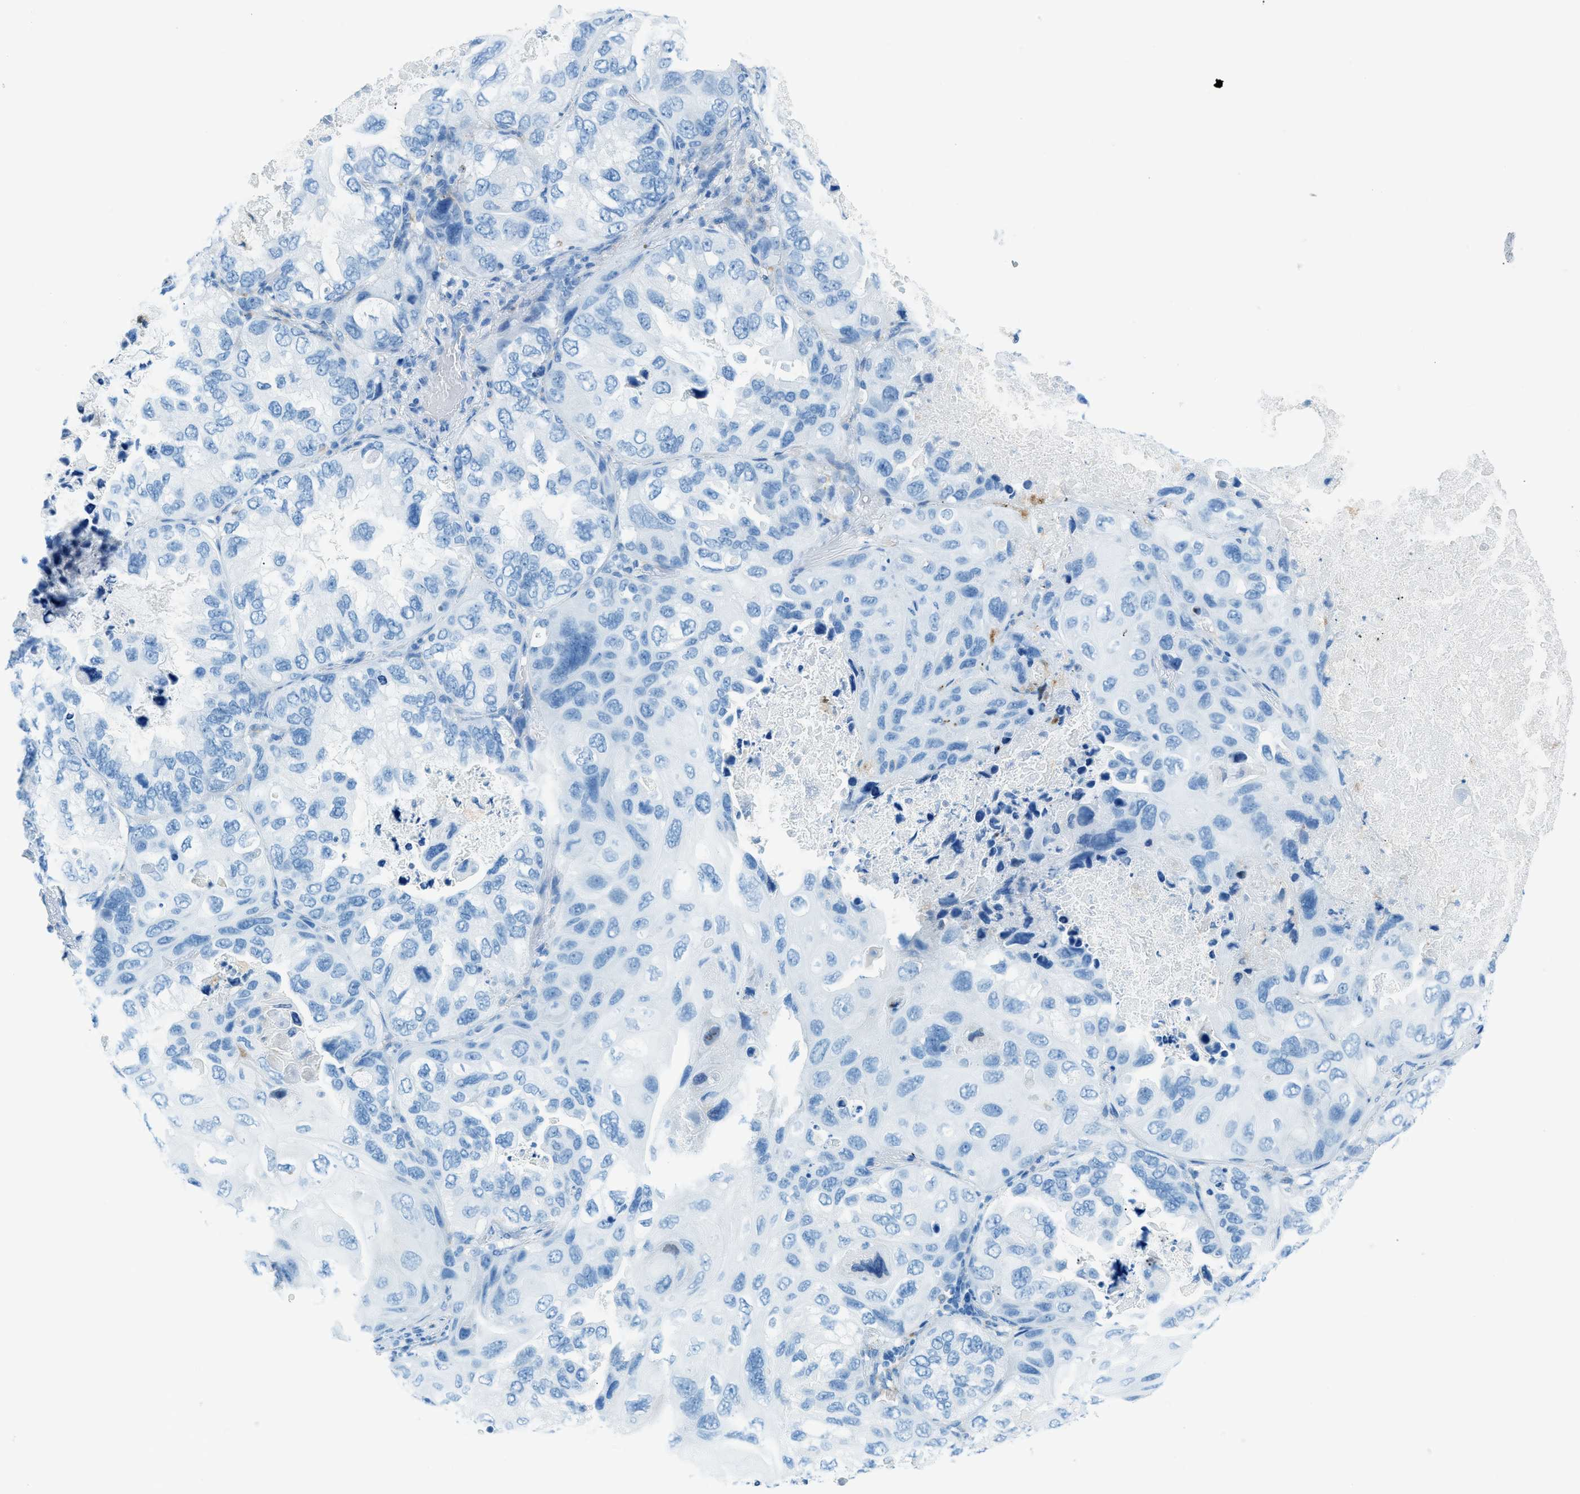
{"staining": {"intensity": "negative", "quantity": "none", "location": "none"}, "tissue": "lung cancer", "cell_type": "Tumor cells", "image_type": "cancer", "snomed": [{"axis": "morphology", "description": "Squamous cell carcinoma, NOS"}, {"axis": "topography", "description": "Lung"}], "caption": "Immunohistochemical staining of human lung cancer exhibits no significant expression in tumor cells.", "gene": "C21orf62", "patient": {"sex": "female", "age": 73}}